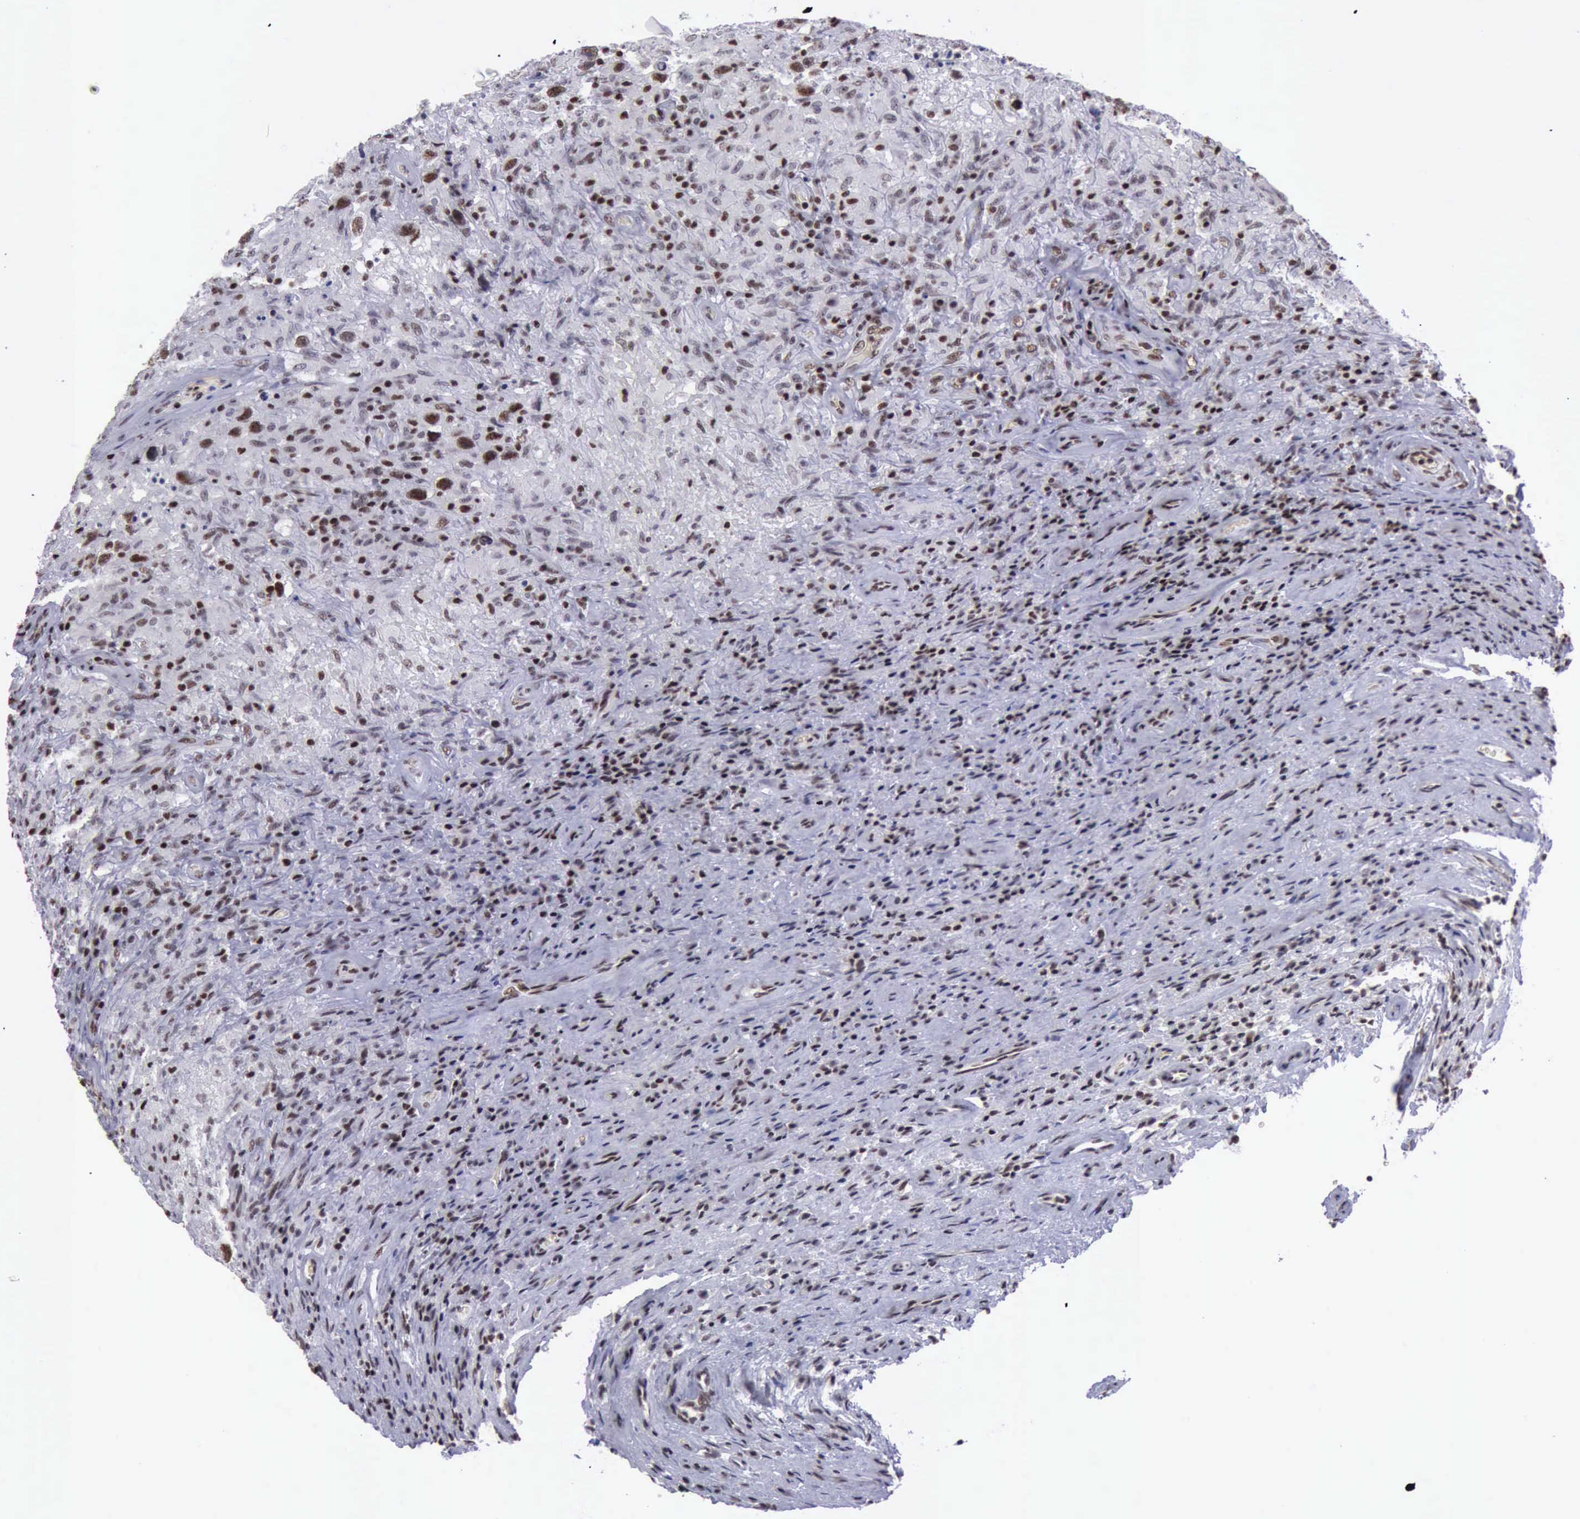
{"staining": {"intensity": "moderate", "quantity": ">75%", "location": "nuclear"}, "tissue": "testis cancer", "cell_type": "Tumor cells", "image_type": "cancer", "snomed": [{"axis": "morphology", "description": "Seminoma, NOS"}, {"axis": "topography", "description": "Testis"}], "caption": "An immunohistochemistry image of tumor tissue is shown. Protein staining in brown highlights moderate nuclear positivity in testis cancer within tumor cells.", "gene": "YY1", "patient": {"sex": "male", "age": 34}}